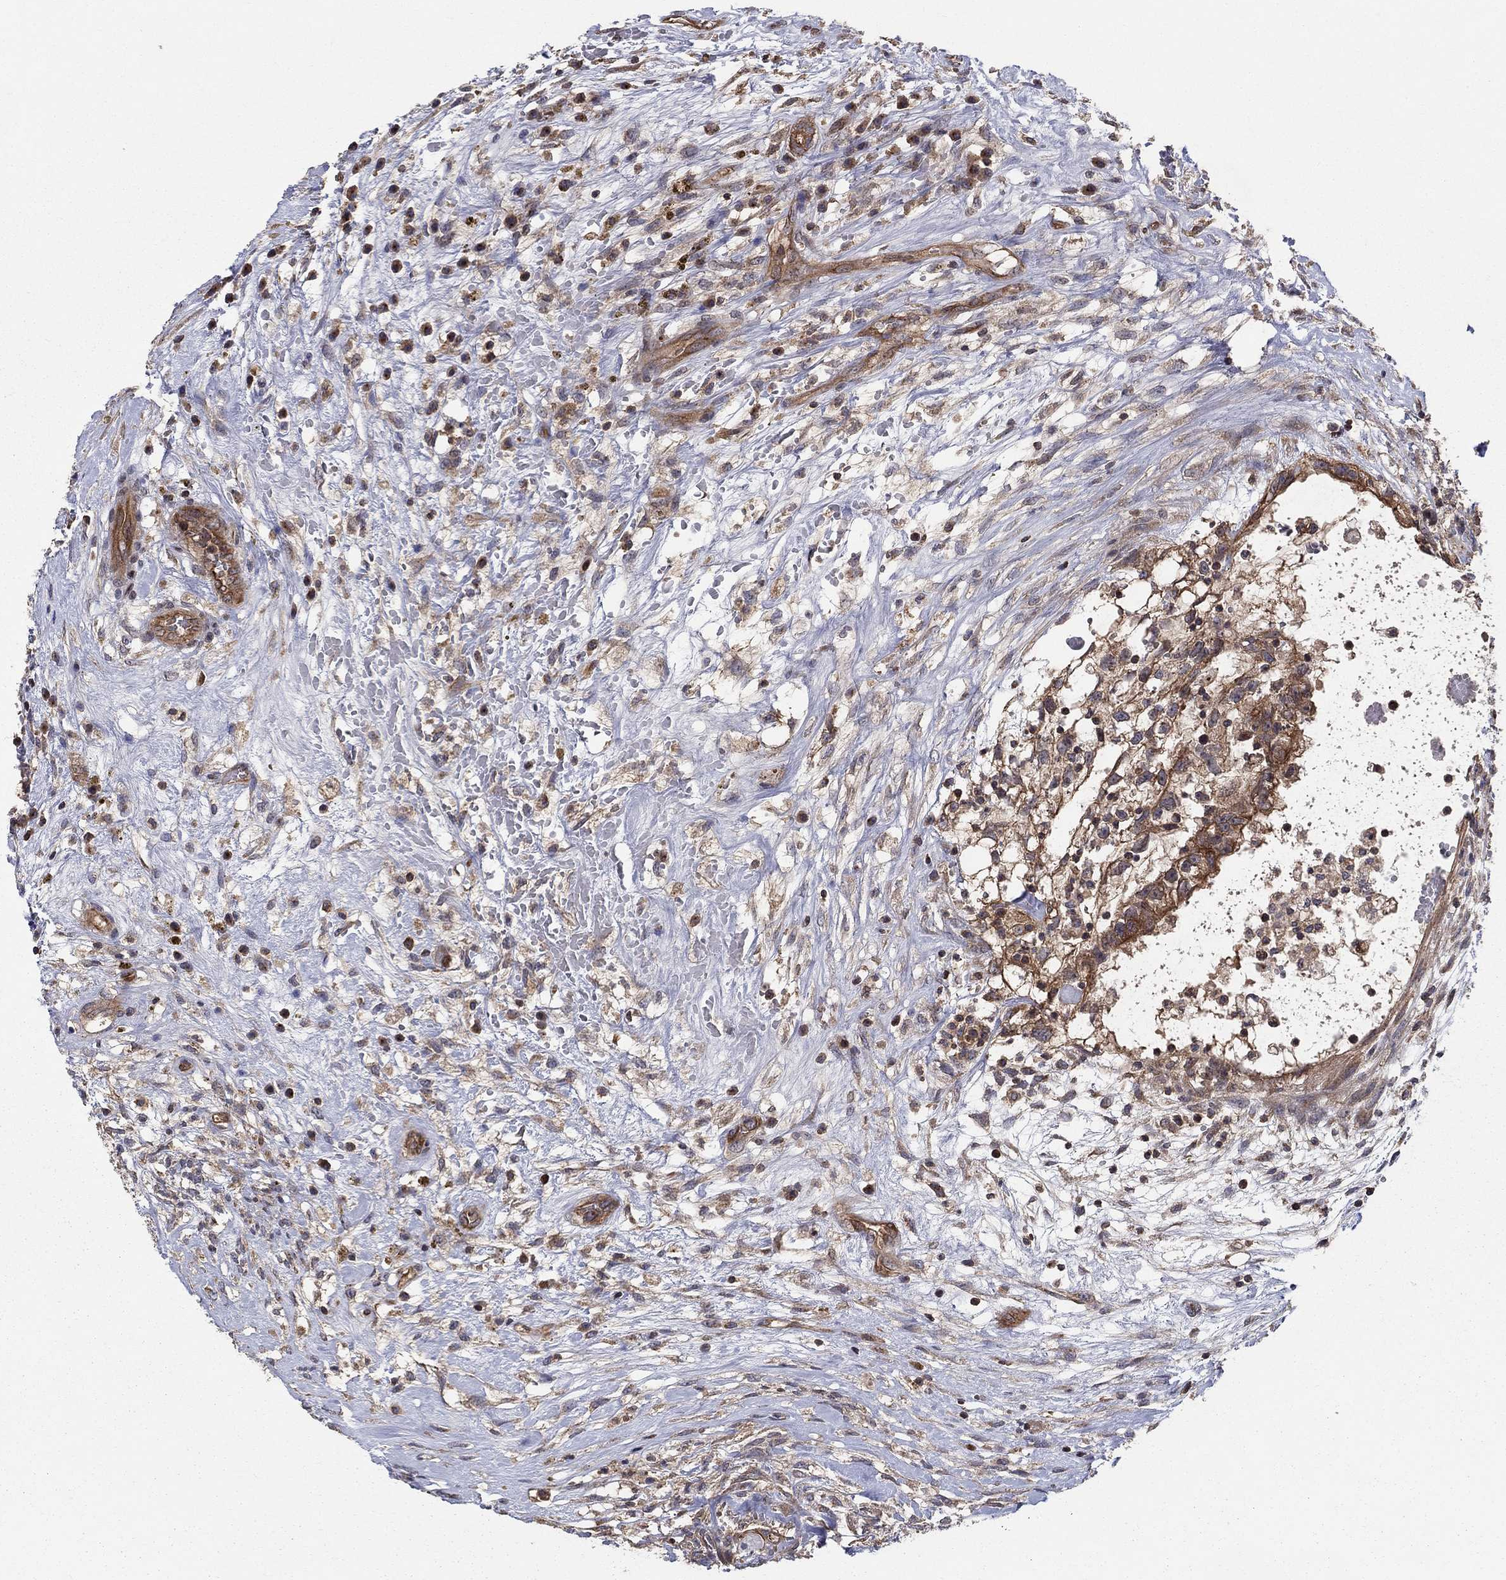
{"staining": {"intensity": "strong", "quantity": "25%-75%", "location": "cytoplasmic/membranous"}, "tissue": "testis cancer", "cell_type": "Tumor cells", "image_type": "cancer", "snomed": [{"axis": "morphology", "description": "Normal tissue, NOS"}, {"axis": "morphology", "description": "Carcinoma, Embryonal, NOS"}, {"axis": "topography", "description": "Testis"}, {"axis": "topography", "description": "Epididymis"}], "caption": "Strong cytoplasmic/membranous expression is present in approximately 25%-75% of tumor cells in testis cancer (embryonal carcinoma). (Brightfield microscopy of DAB IHC at high magnification).", "gene": "BMERB1", "patient": {"sex": "male", "age": 32}}